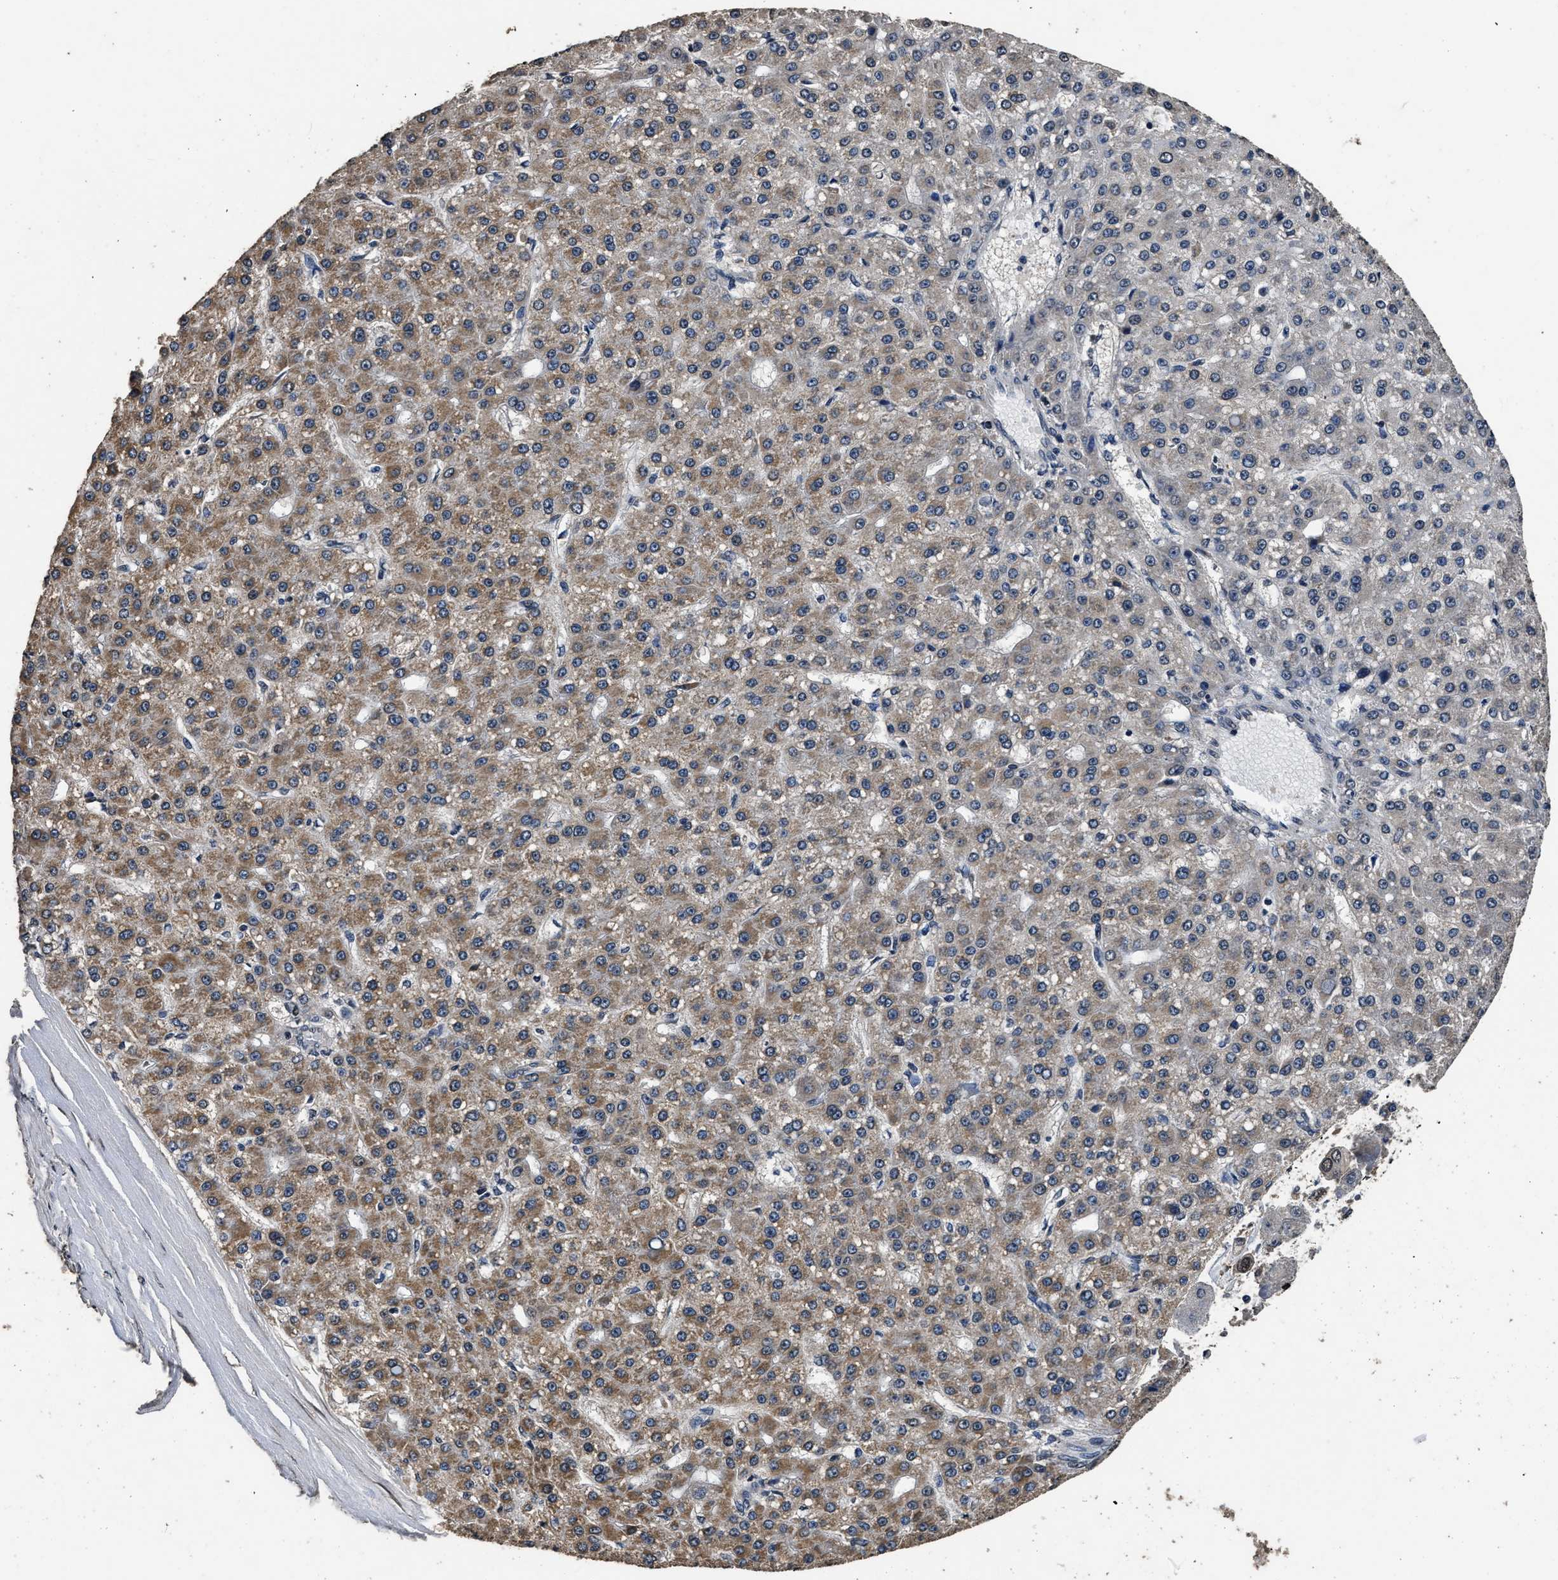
{"staining": {"intensity": "moderate", "quantity": "25%-75%", "location": "cytoplasmic/membranous"}, "tissue": "liver cancer", "cell_type": "Tumor cells", "image_type": "cancer", "snomed": [{"axis": "morphology", "description": "Carcinoma, Hepatocellular, NOS"}, {"axis": "topography", "description": "Liver"}], "caption": "This image demonstrates IHC staining of human liver hepatocellular carcinoma, with medium moderate cytoplasmic/membranous positivity in approximately 25%-75% of tumor cells.", "gene": "CSTF1", "patient": {"sex": "male", "age": 67}}